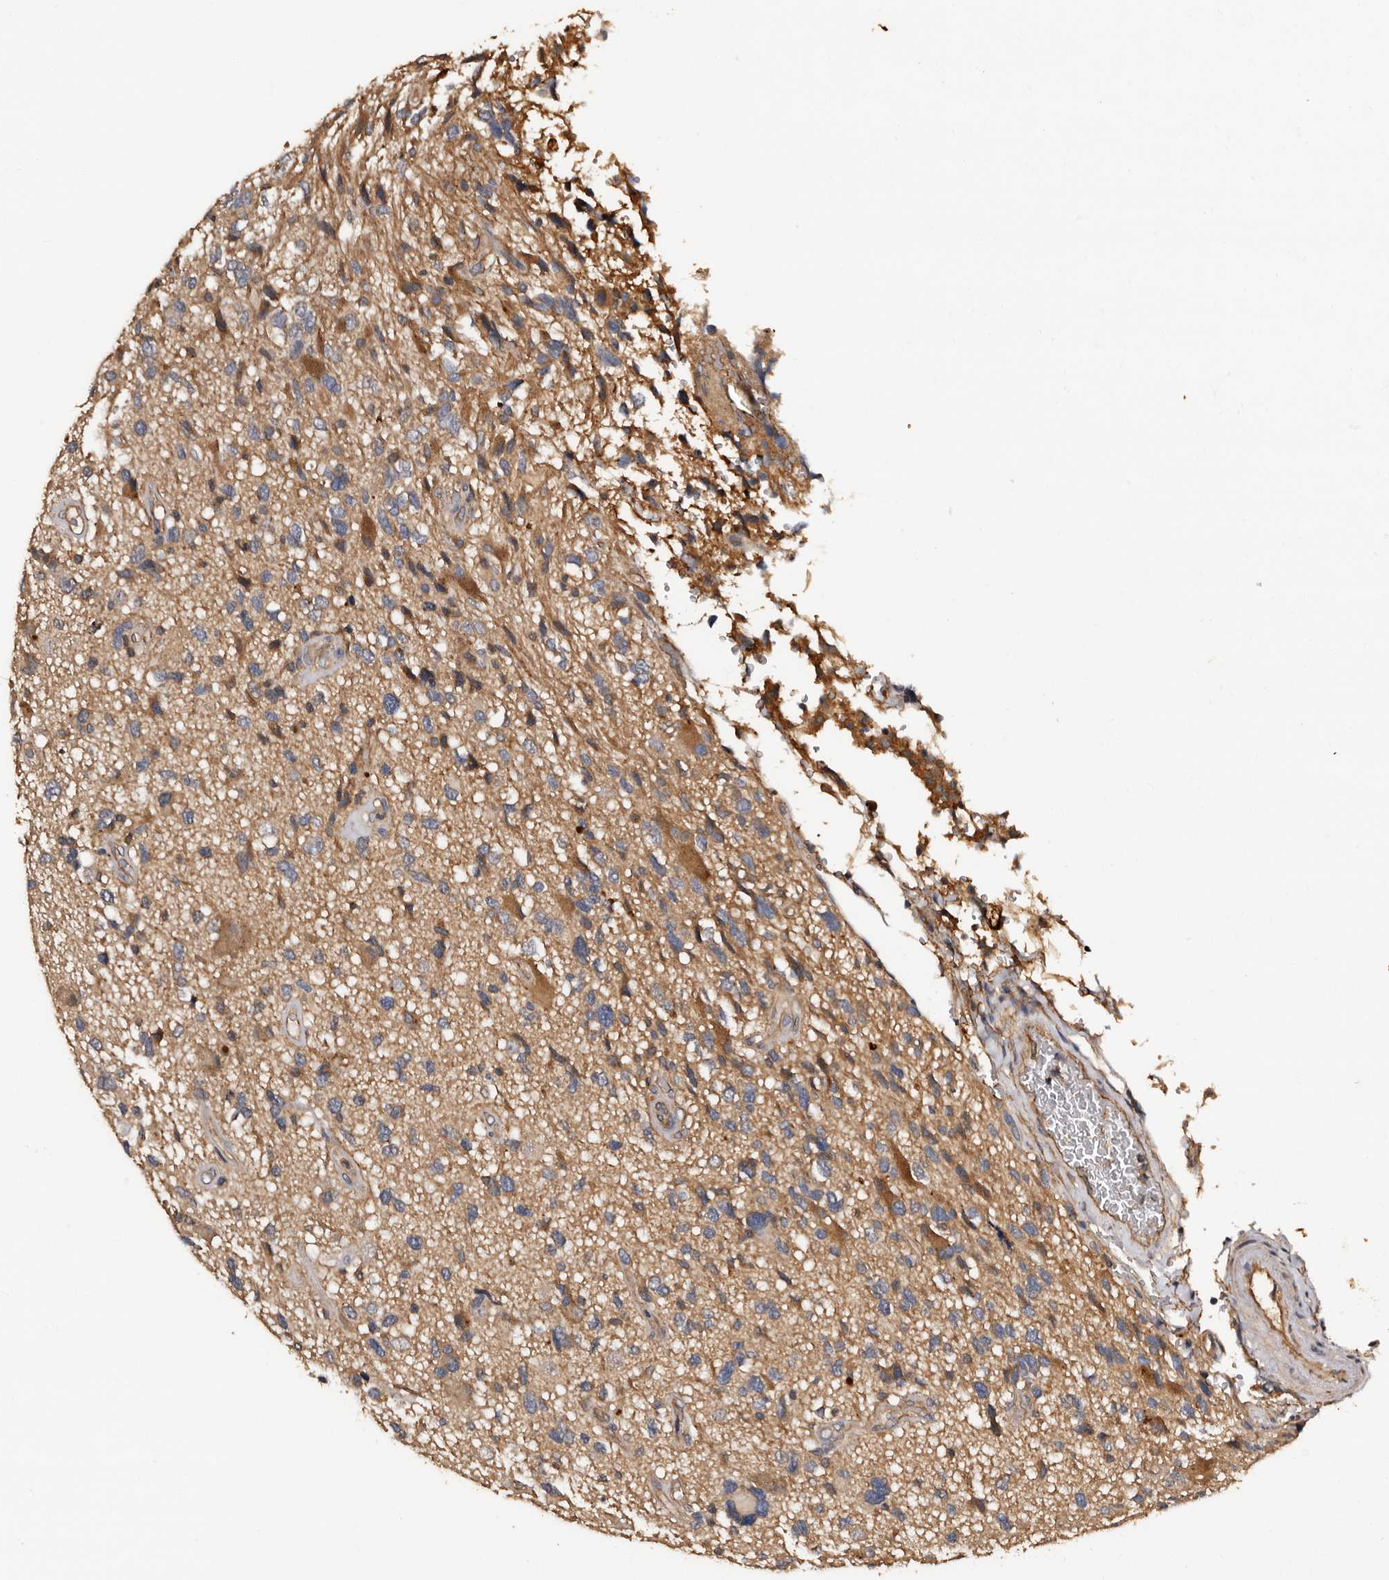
{"staining": {"intensity": "moderate", "quantity": "<25%", "location": "cytoplasmic/membranous"}, "tissue": "glioma", "cell_type": "Tumor cells", "image_type": "cancer", "snomed": [{"axis": "morphology", "description": "Glioma, malignant, High grade"}, {"axis": "topography", "description": "Brain"}], "caption": "Moderate cytoplasmic/membranous protein staining is seen in approximately <25% of tumor cells in malignant high-grade glioma. Using DAB (3,3'-diaminobenzidine) (brown) and hematoxylin (blue) stains, captured at high magnification using brightfield microscopy.", "gene": "ADCK5", "patient": {"sex": "male", "age": 33}}